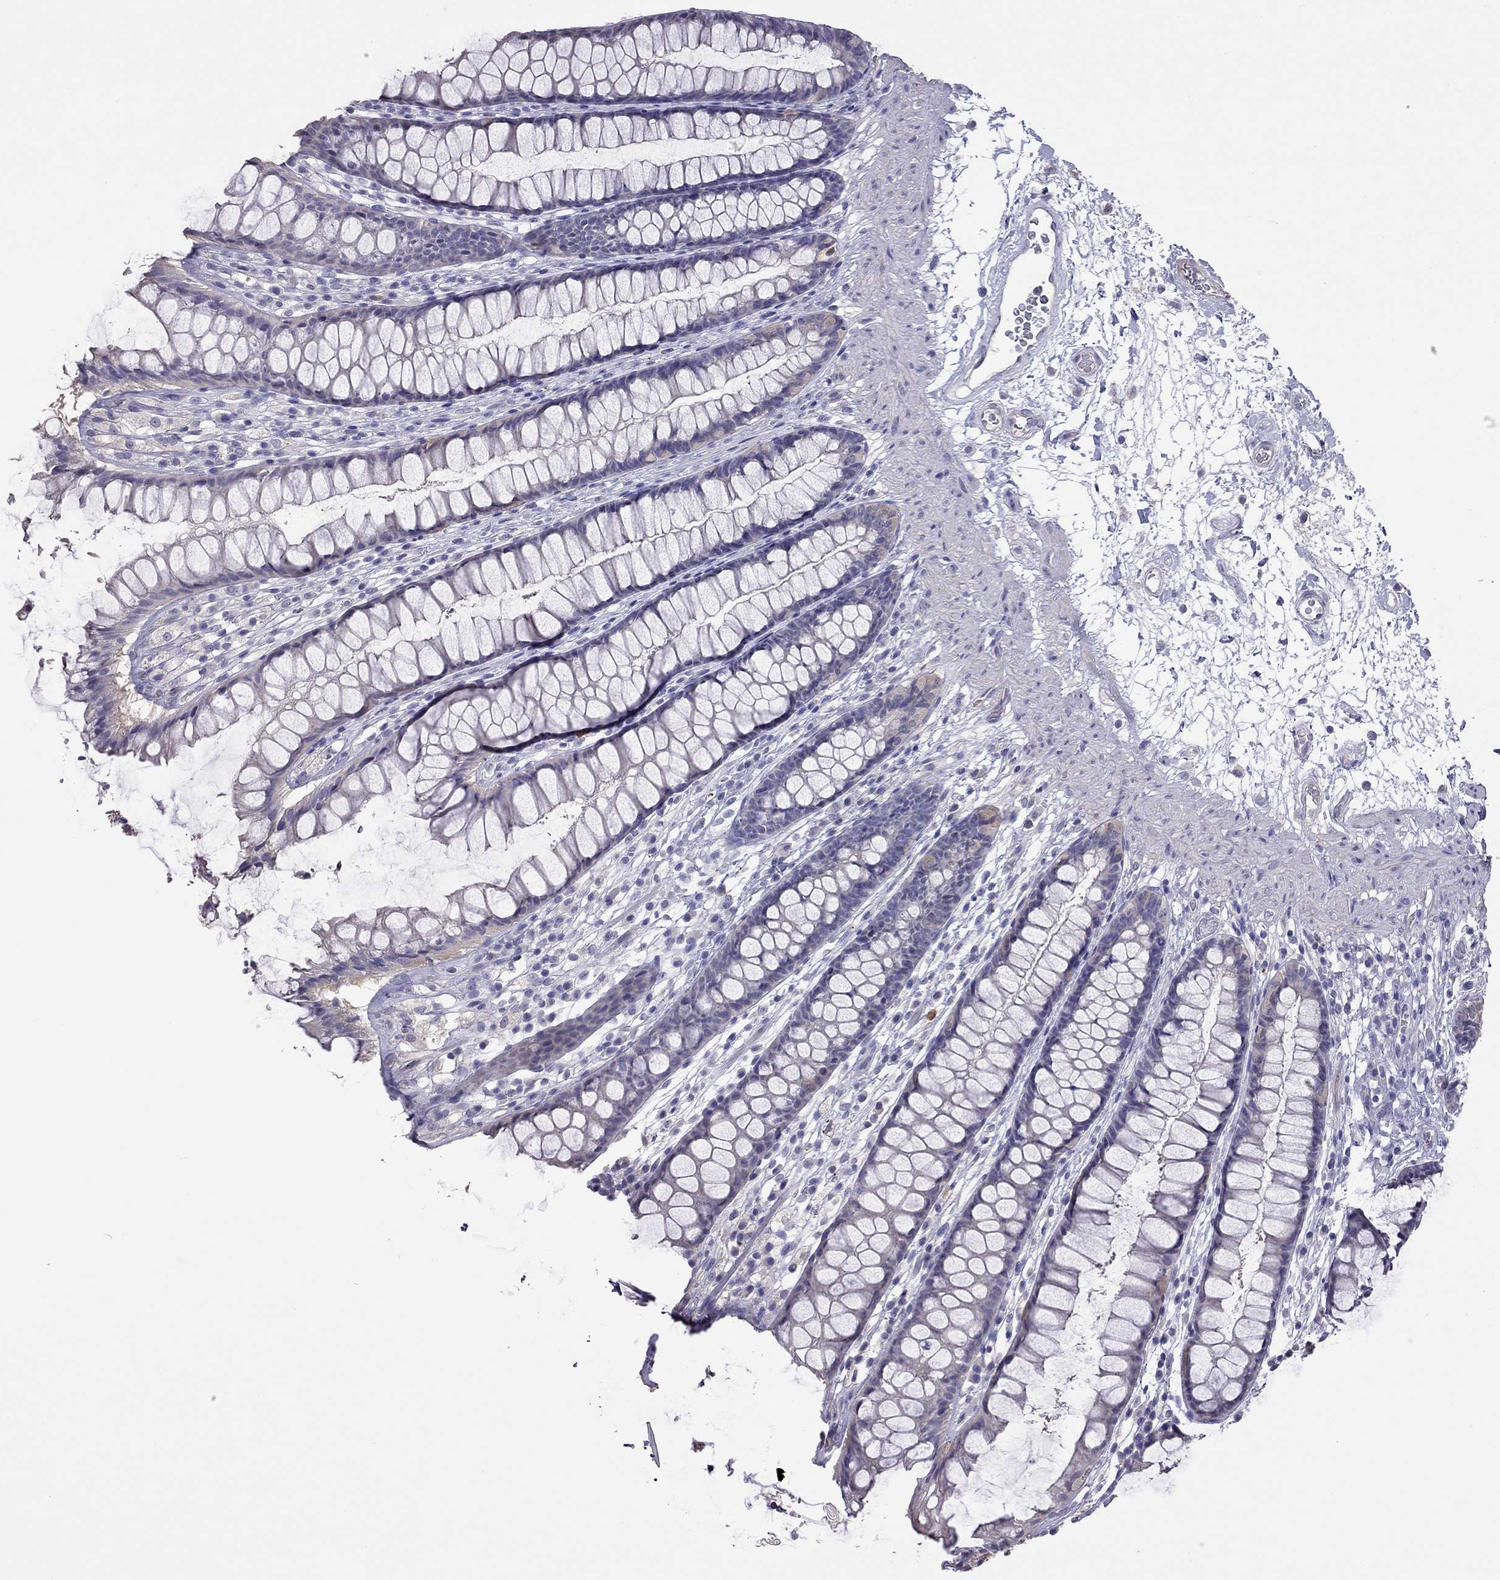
{"staining": {"intensity": "negative", "quantity": "none", "location": "none"}, "tissue": "rectum", "cell_type": "Glandular cells", "image_type": "normal", "snomed": [{"axis": "morphology", "description": "Normal tissue, NOS"}, {"axis": "topography", "description": "Rectum"}], "caption": "Immunohistochemistry histopathology image of normal human rectum stained for a protein (brown), which reveals no positivity in glandular cells. The staining was performed using DAB (3,3'-diaminobenzidine) to visualize the protein expression in brown, while the nuclei were stained in blue with hematoxylin (Magnification: 20x).", "gene": "FEZ1", "patient": {"sex": "male", "age": 72}}